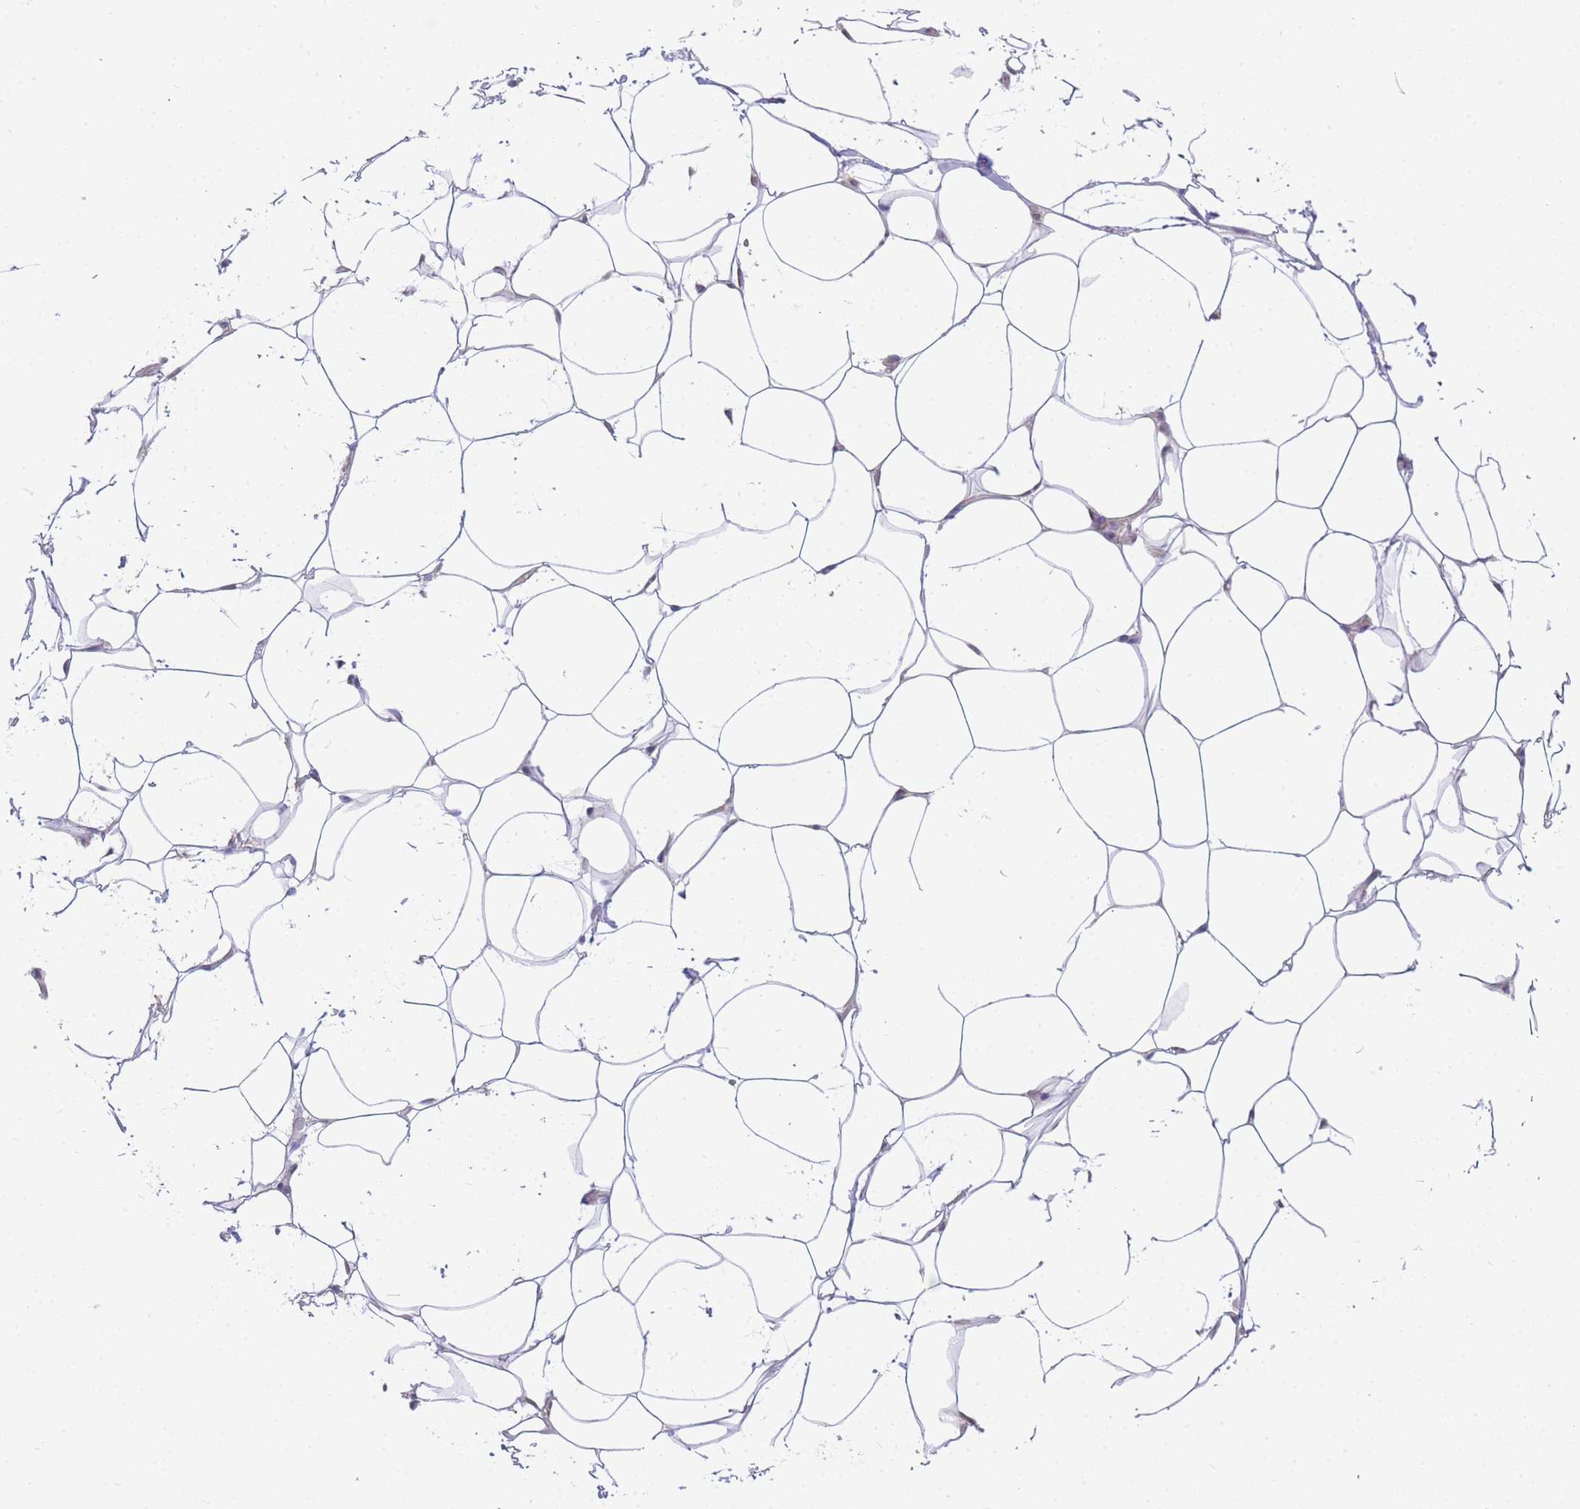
{"staining": {"intensity": "negative", "quantity": "none", "location": "none"}, "tissue": "adipose tissue", "cell_type": "Adipocytes", "image_type": "normal", "snomed": [{"axis": "morphology", "description": "Normal tissue, NOS"}, {"axis": "topography", "description": "Breast"}], "caption": "Immunohistochemistry (IHC) of normal human adipose tissue reveals no staining in adipocytes. The staining was performed using DAB (3,3'-diaminobenzidine) to visualize the protein expression in brown, while the nuclei were stained in blue with hematoxylin (Magnification: 20x).", "gene": "KIAA1191", "patient": {"sex": "female", "age": 26}}